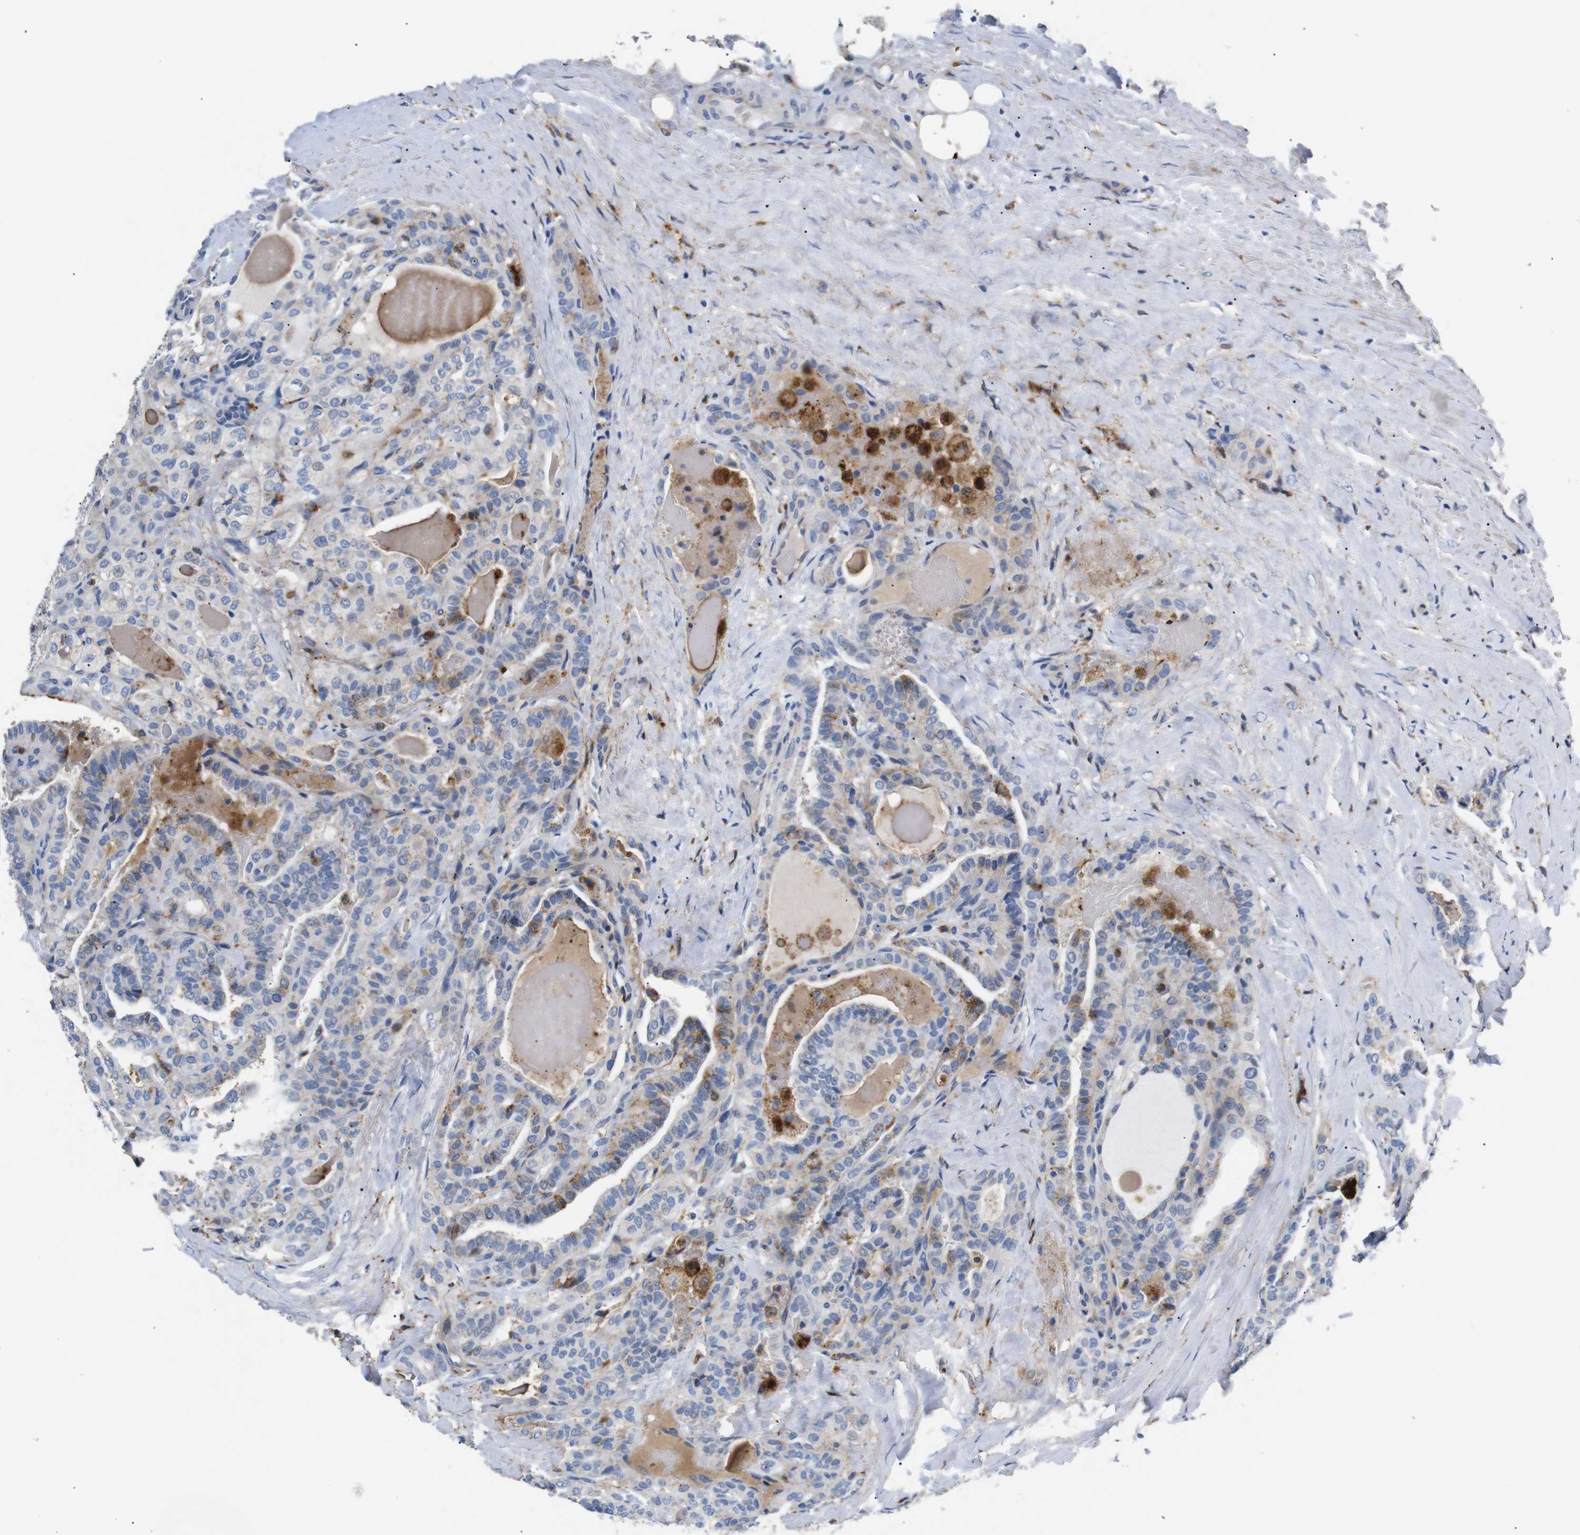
{"staining": {"intensity": "moderate", "quantity": "<25%", "location": "cytoplasmic/membranous"}, "tissue": "thyroid cancer", "cell_type": "Tumor cells", "image_type": "cancer", "snomed": [{"axis": "morphology", "description": "Papillary adenocarcinoma, NOS"}, {"axis": "topography", "description": "Thyroid gland"}], "caption": "Immunohistochemistry (DAB (3,3'-diaminobenzidine)) staining of thyroid cancer (papillary adenocarcinoma) reveals moderate cytoplasmic/membranous protein staining in about <25% of tumor cells.", "gene": "SDCBP", "patient": {"sex": "male", "age": 77}}